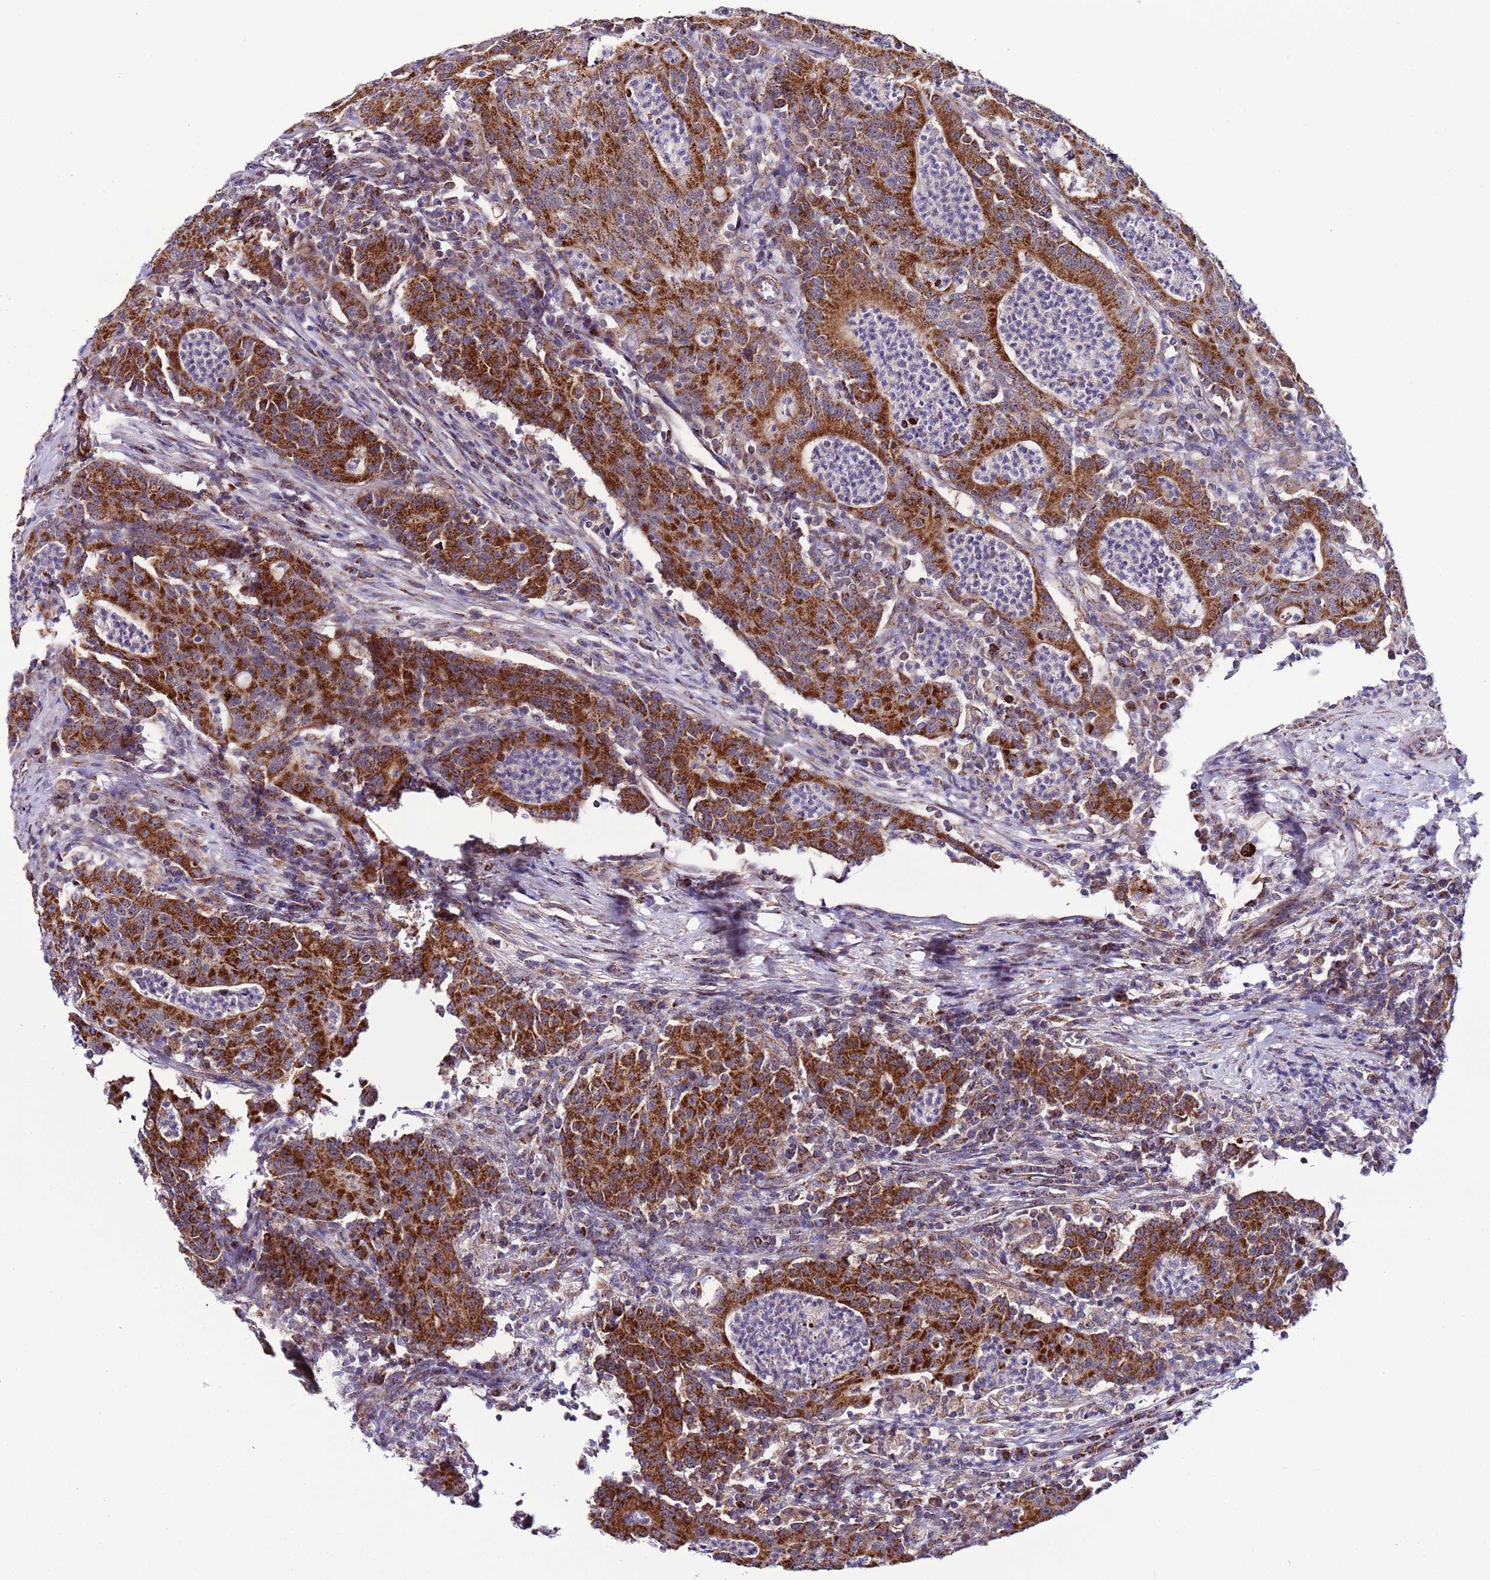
{"staining": {"intensity": "strong", "quantity": ">75%", "location": "cytoplasmic/membranous"}, "tissue": "colorectal cancer", "cell_type": "Tumor cells", "image_type": "cancer", "snomed": [{"axis": "morphology", "description": "Adenocarcinoma, NOS"}, {"axis": "topography", "description": "Colon"}], "caption": "Colorectal cancer (adenocarcinoma) tissue demonstrates strong cytoplasmic/membranous expression in about >75% of tumor cells", "gene": "UEVLD", "patient": {"sex": "male", "age": 83}}